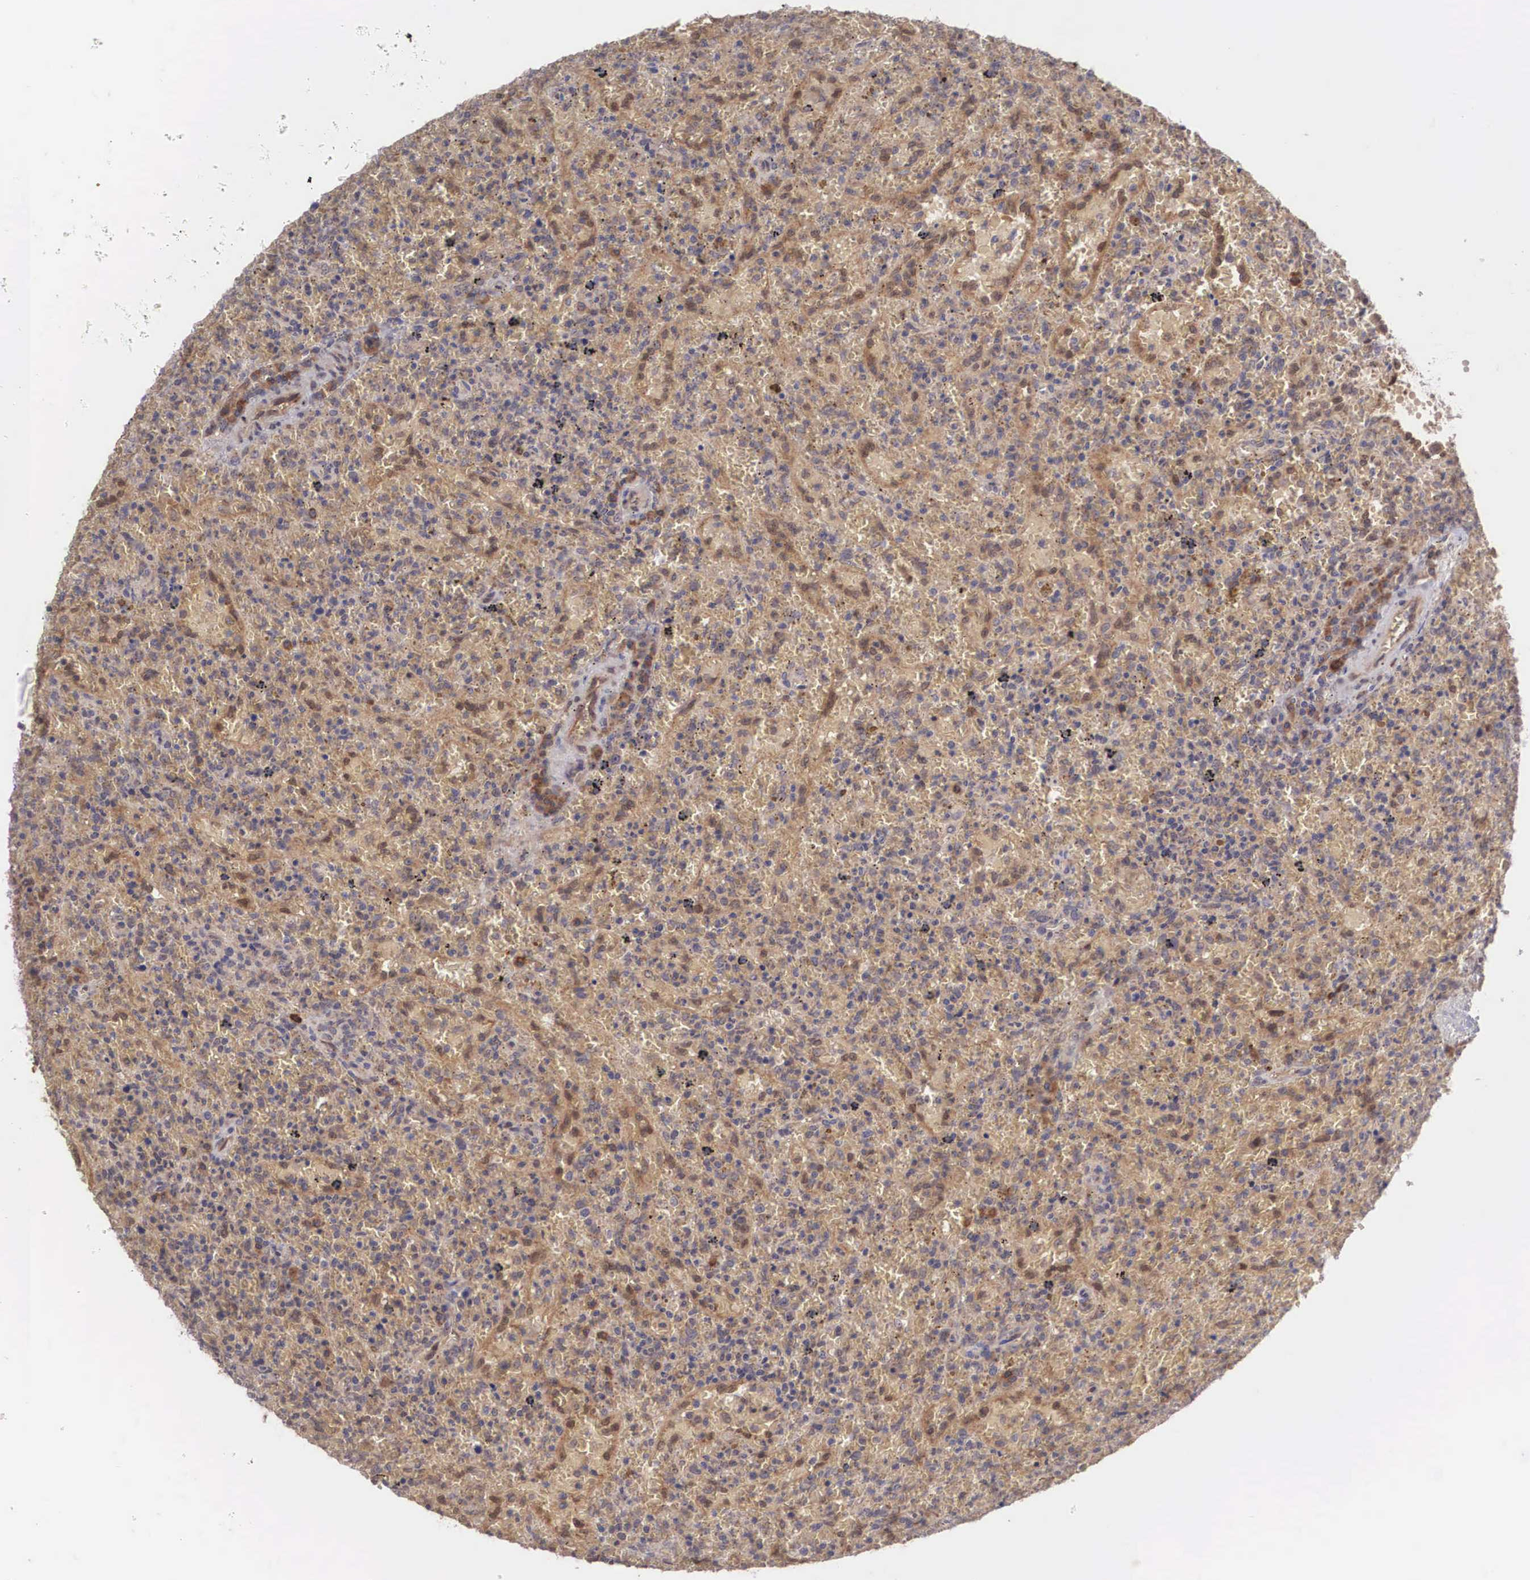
{"staining": {"intensity": "negative", "quantity": "none", "location": "none"}, "tissue": "lymphoma", "cell_type": "Tumor cells", "image_type": "cancer", "snomed": [{"axis": "morphology", "description": "Malignant lymphoma, non-Hodgkin's type, High grade"}, {"axis": "topography", "description": "Spleen"}, {"axis": "topography", "description": "Lymph node"}], "caption": "Immunohistochemistry (IHC) image of lymphoma stained for a protein (brown), which demonstrates no staining in tumor cells.", "gene": "DNAJB7", "patient": {"sex": "female", "age": 70}}